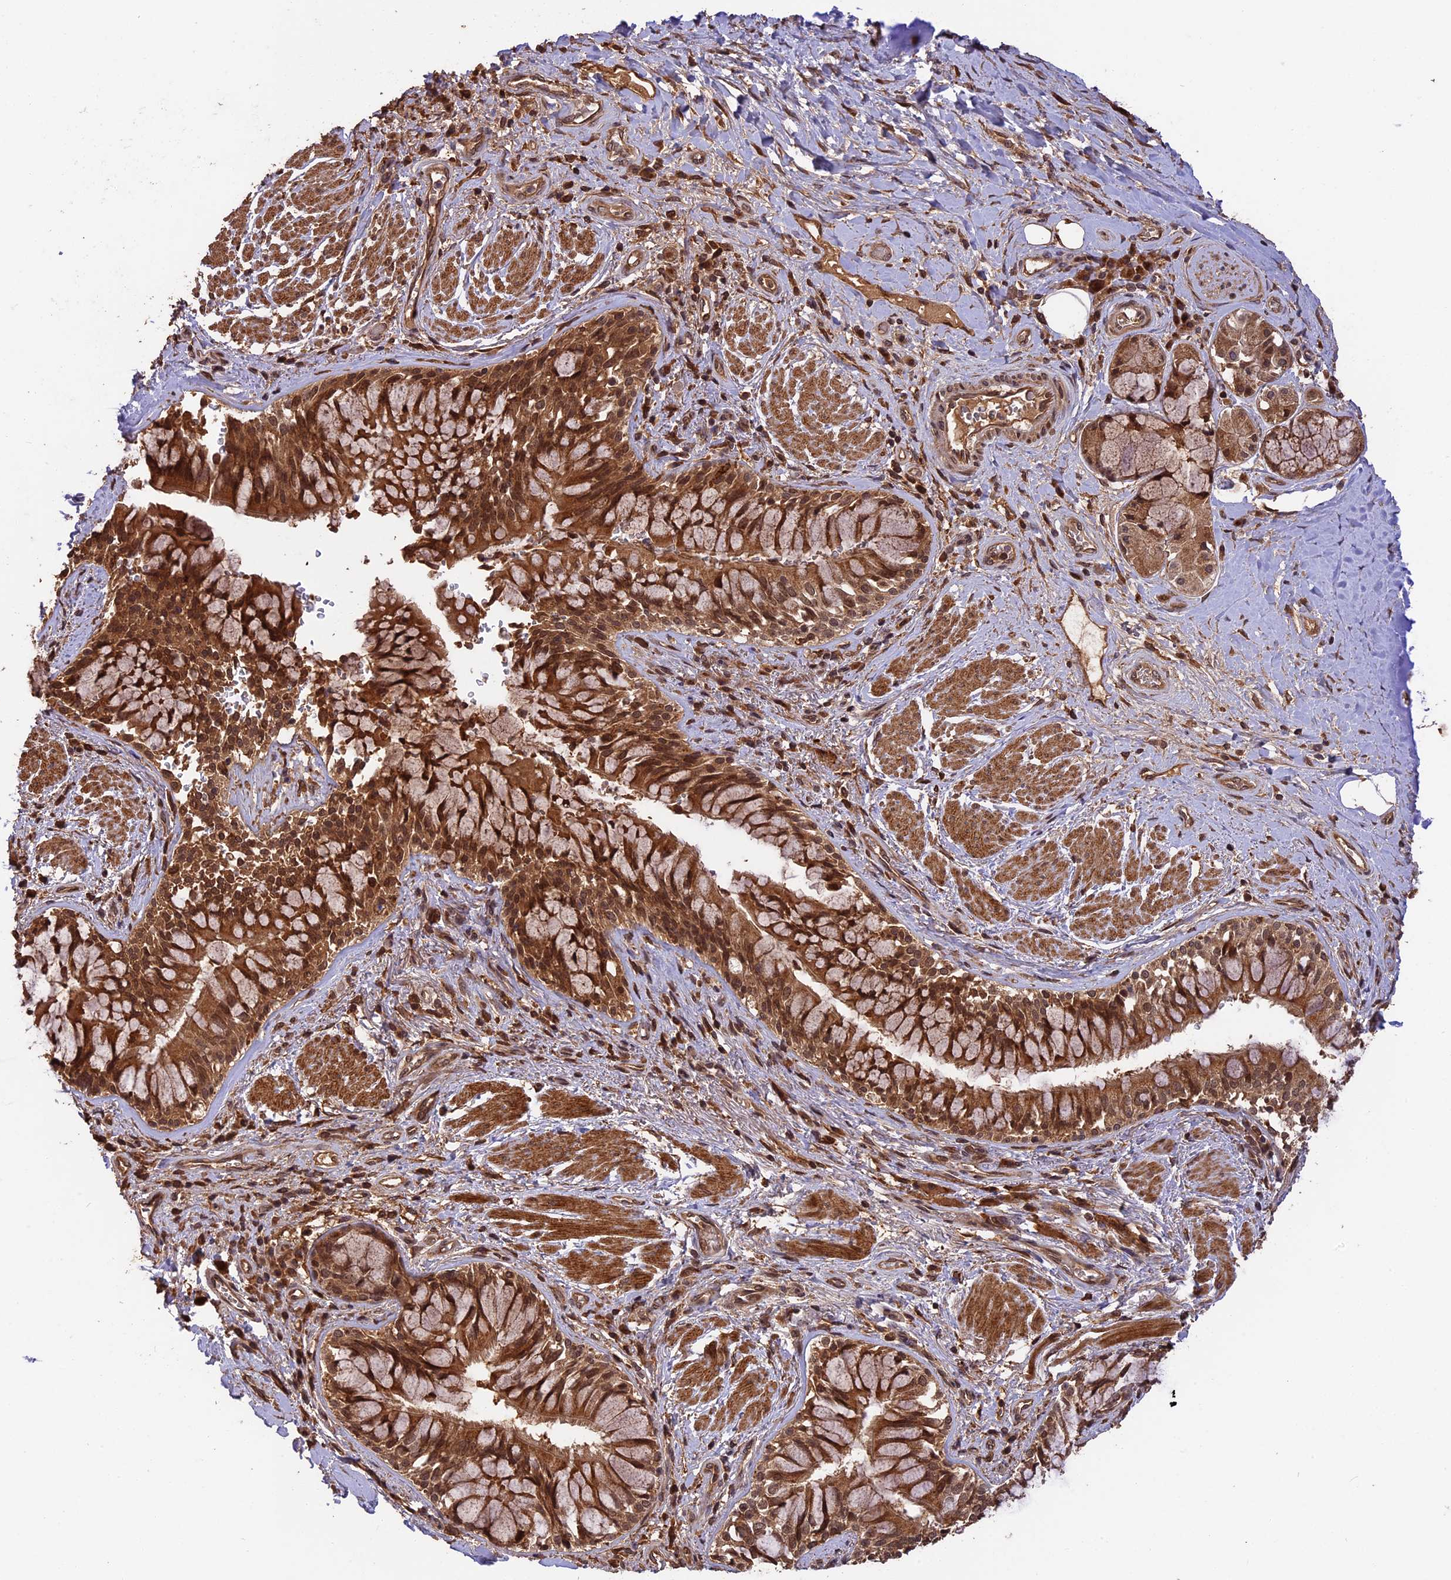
{"staining": {"intensity": "strong", "quantity": "25%-75%", "location": "cytoplasmic/membranous"}, "tissue": "soft tissue", "cell_type": "Chondrocytes", "image_type": "normal", "snomed": [{"axis": "morphology", "description": "Normal tissue, NOS"}, {"axis": "morphology", "description": "Squamous cell carcinoma, NOS"}, {"axis": "topography", "description": "Bronchus"}, {"axis": "topography", "description": "Lung"}], "caption": "Protein expression analysis of normal soft tissue reveals strong cytoplasmic/membranous expression in about 25%-75% of chondrocytes.", "gene": "ESCO1", "patient": {"sex": "male", "age": 64}}